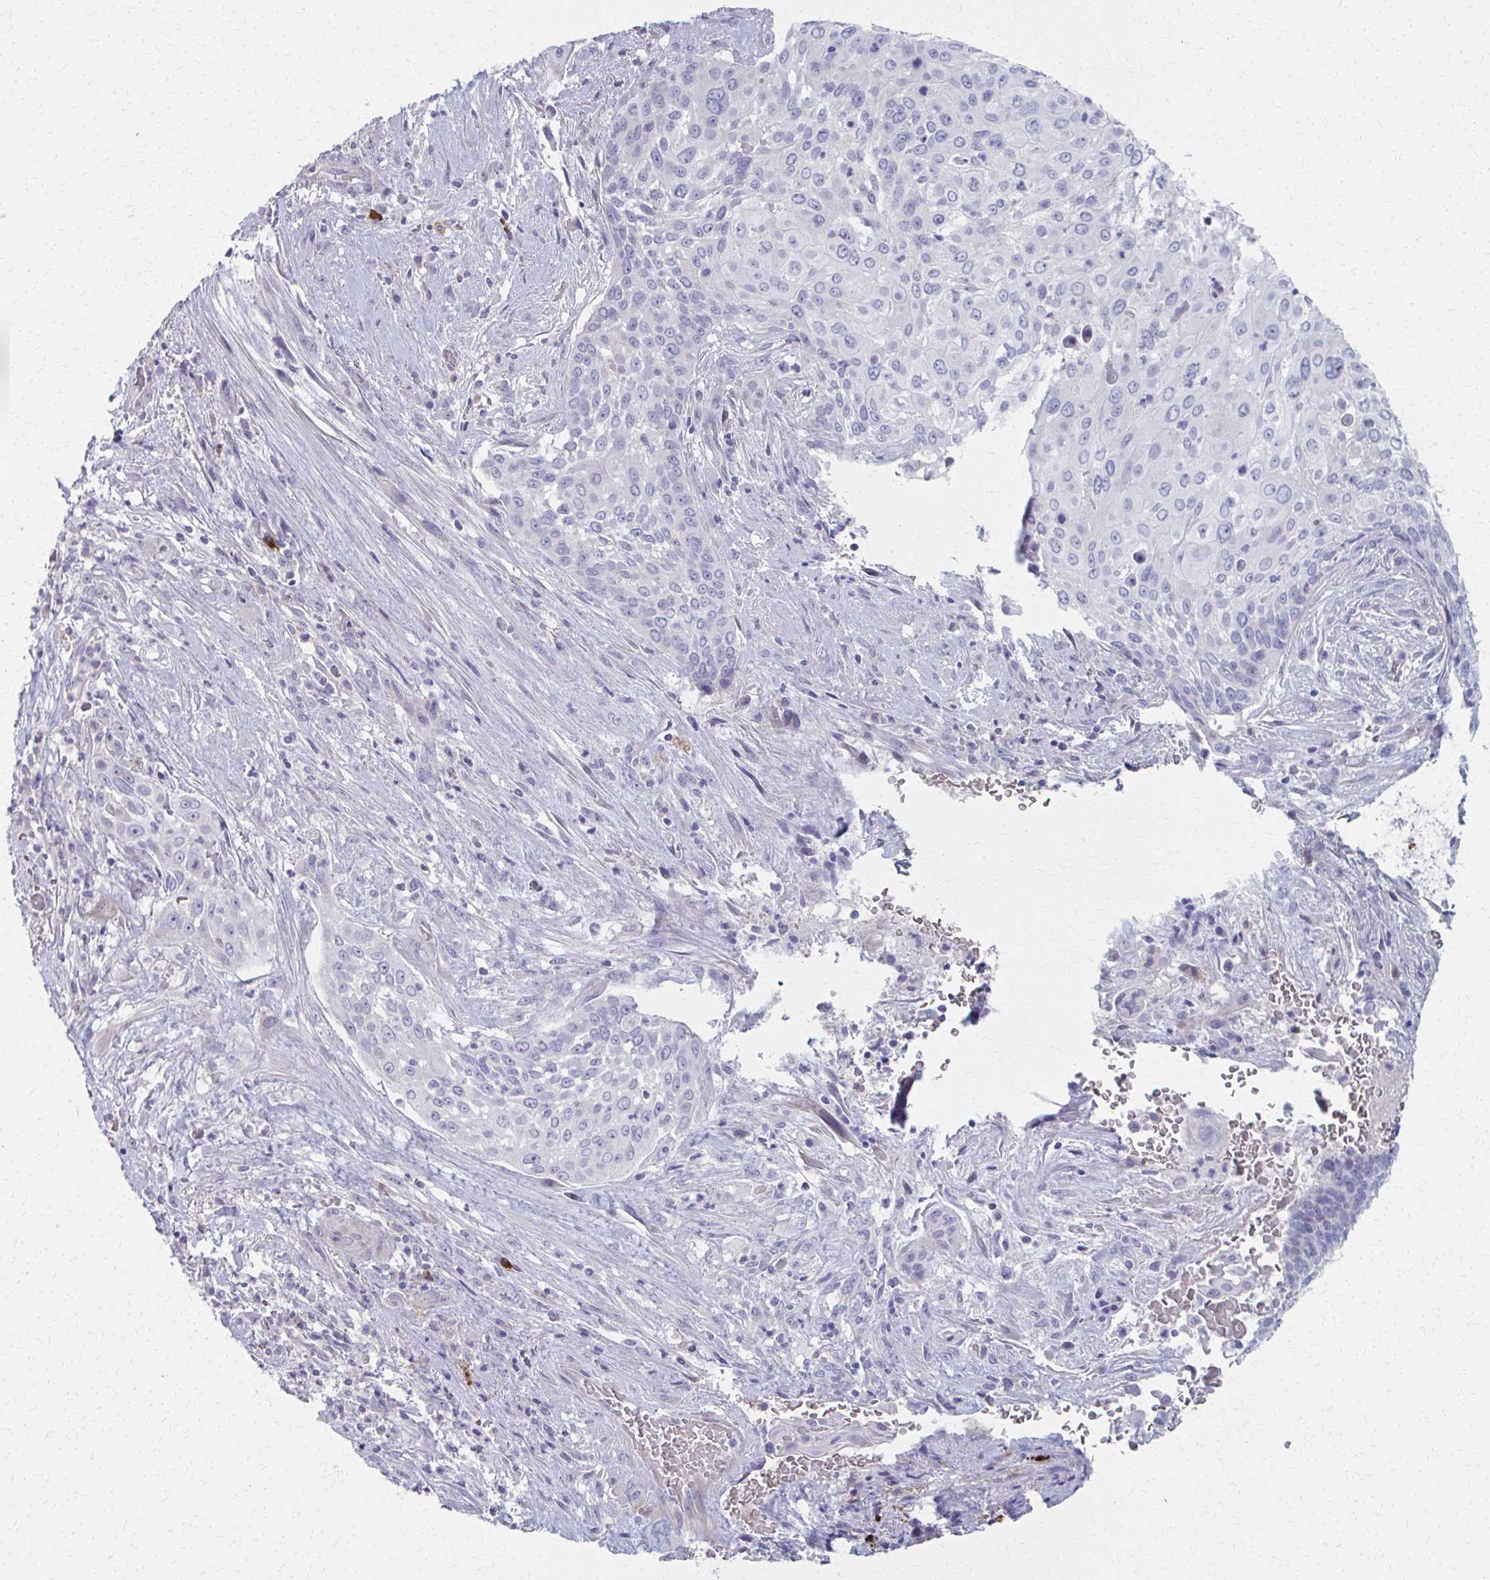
{"staining": {"intensity": "negative", "quantity": "none", "location": "none"}, "tissue": "breast cancer", "cell_type": "Tumor cells", "image_type": "cancer", "snomed": [{"axis": "morphology", "description": "Duct carcinoma"}, {"axis": "topography", "description": "Breast"}], "caption": "Immunohistochemistry image of neoplastic tissue: breast cancer stained with DAB exhibits no significant protein expression in tumor cells.", "gene": "MS4A2", "patient": {"sex": "female", "age": 83}}